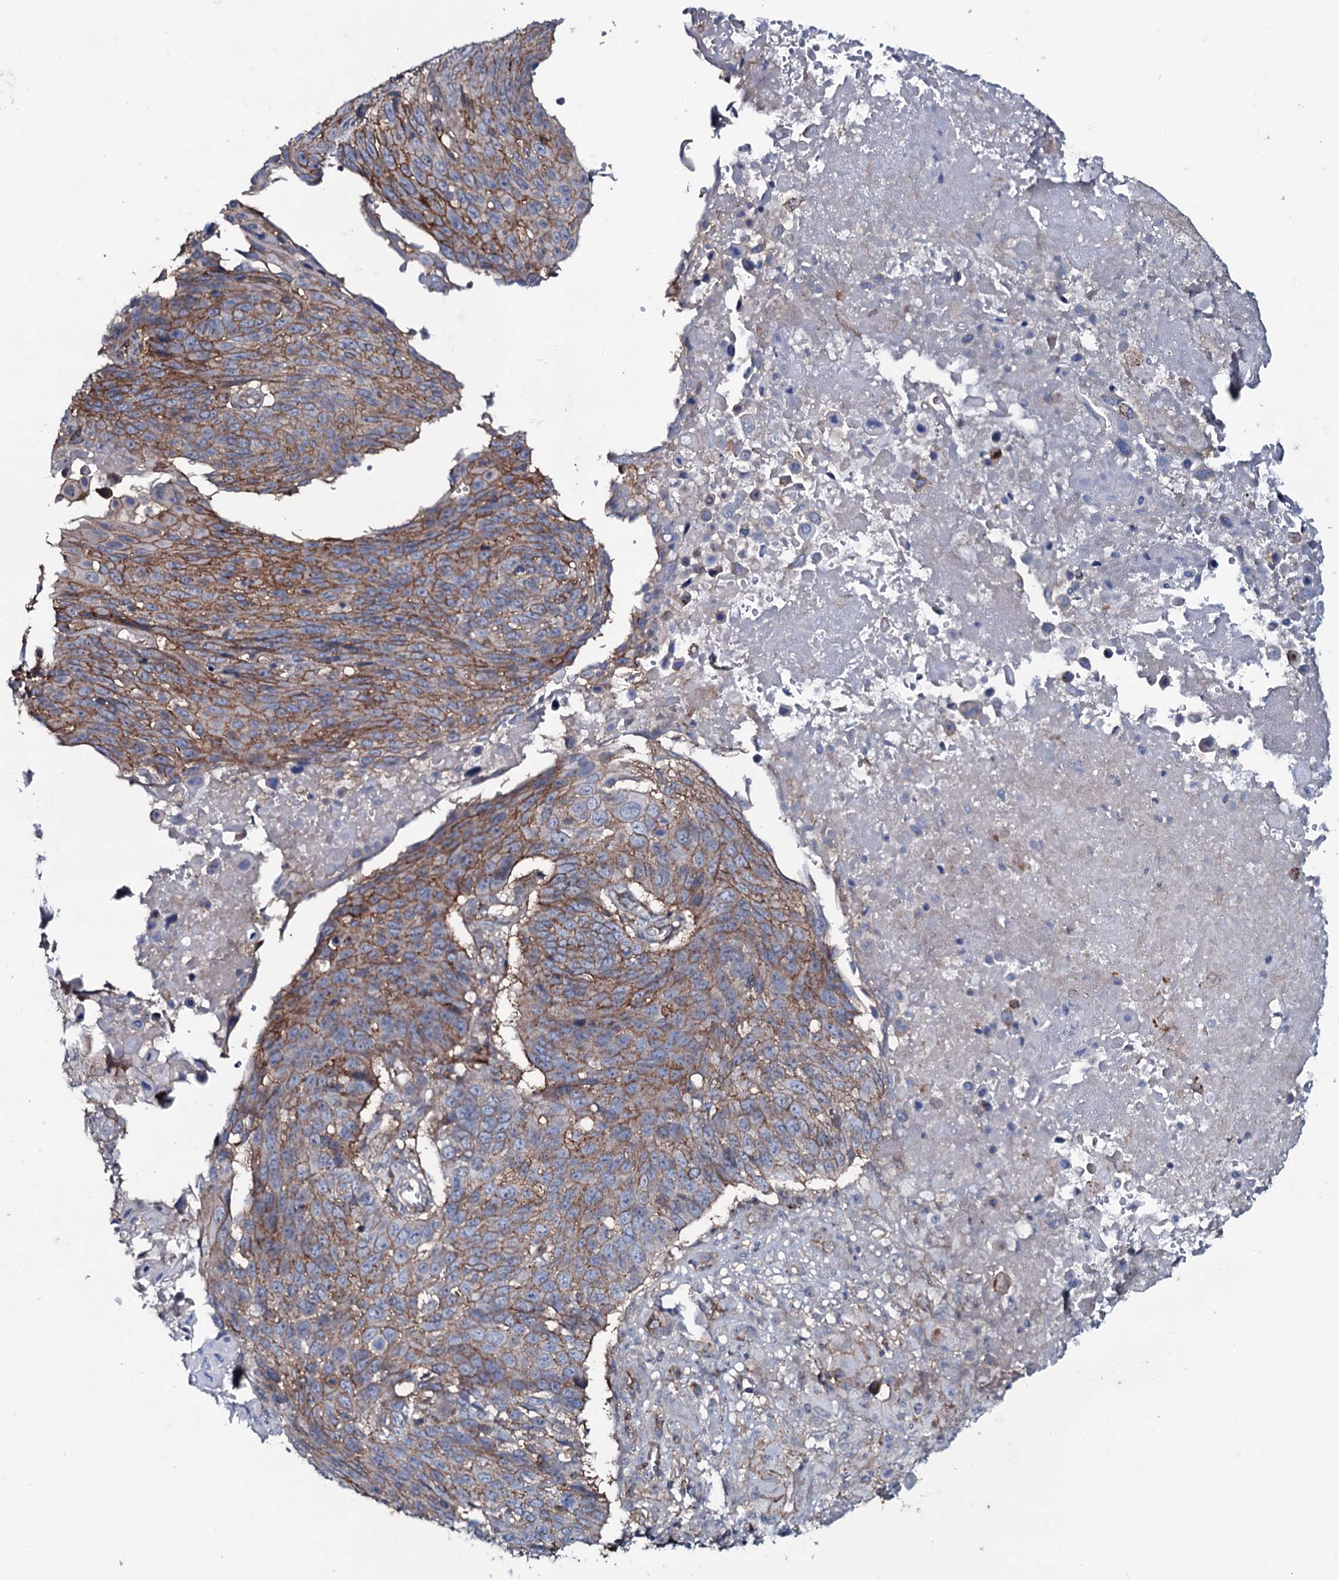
{"staining": {"intensity": "moderate", "quantity": ">75%", "location": "cytoplasmic/membranous"}, "tissue": "lung cancer", "cell_type": "Tumor cells", "image_type": "cancer", "snomed": [{"axis": "morphology", "description": "Squamous cell carcinoma, NOS"}, {"axis": "topography", "description": "Lung"}], "caption": "IHC (DAB) staining of lung cancer demonstrates moderate cytoplasmic/membranous protein positivity in approximately >75% of tumor cells.", "gene": "SNAP23", "patient": {"sex": "male", "age": 66}}